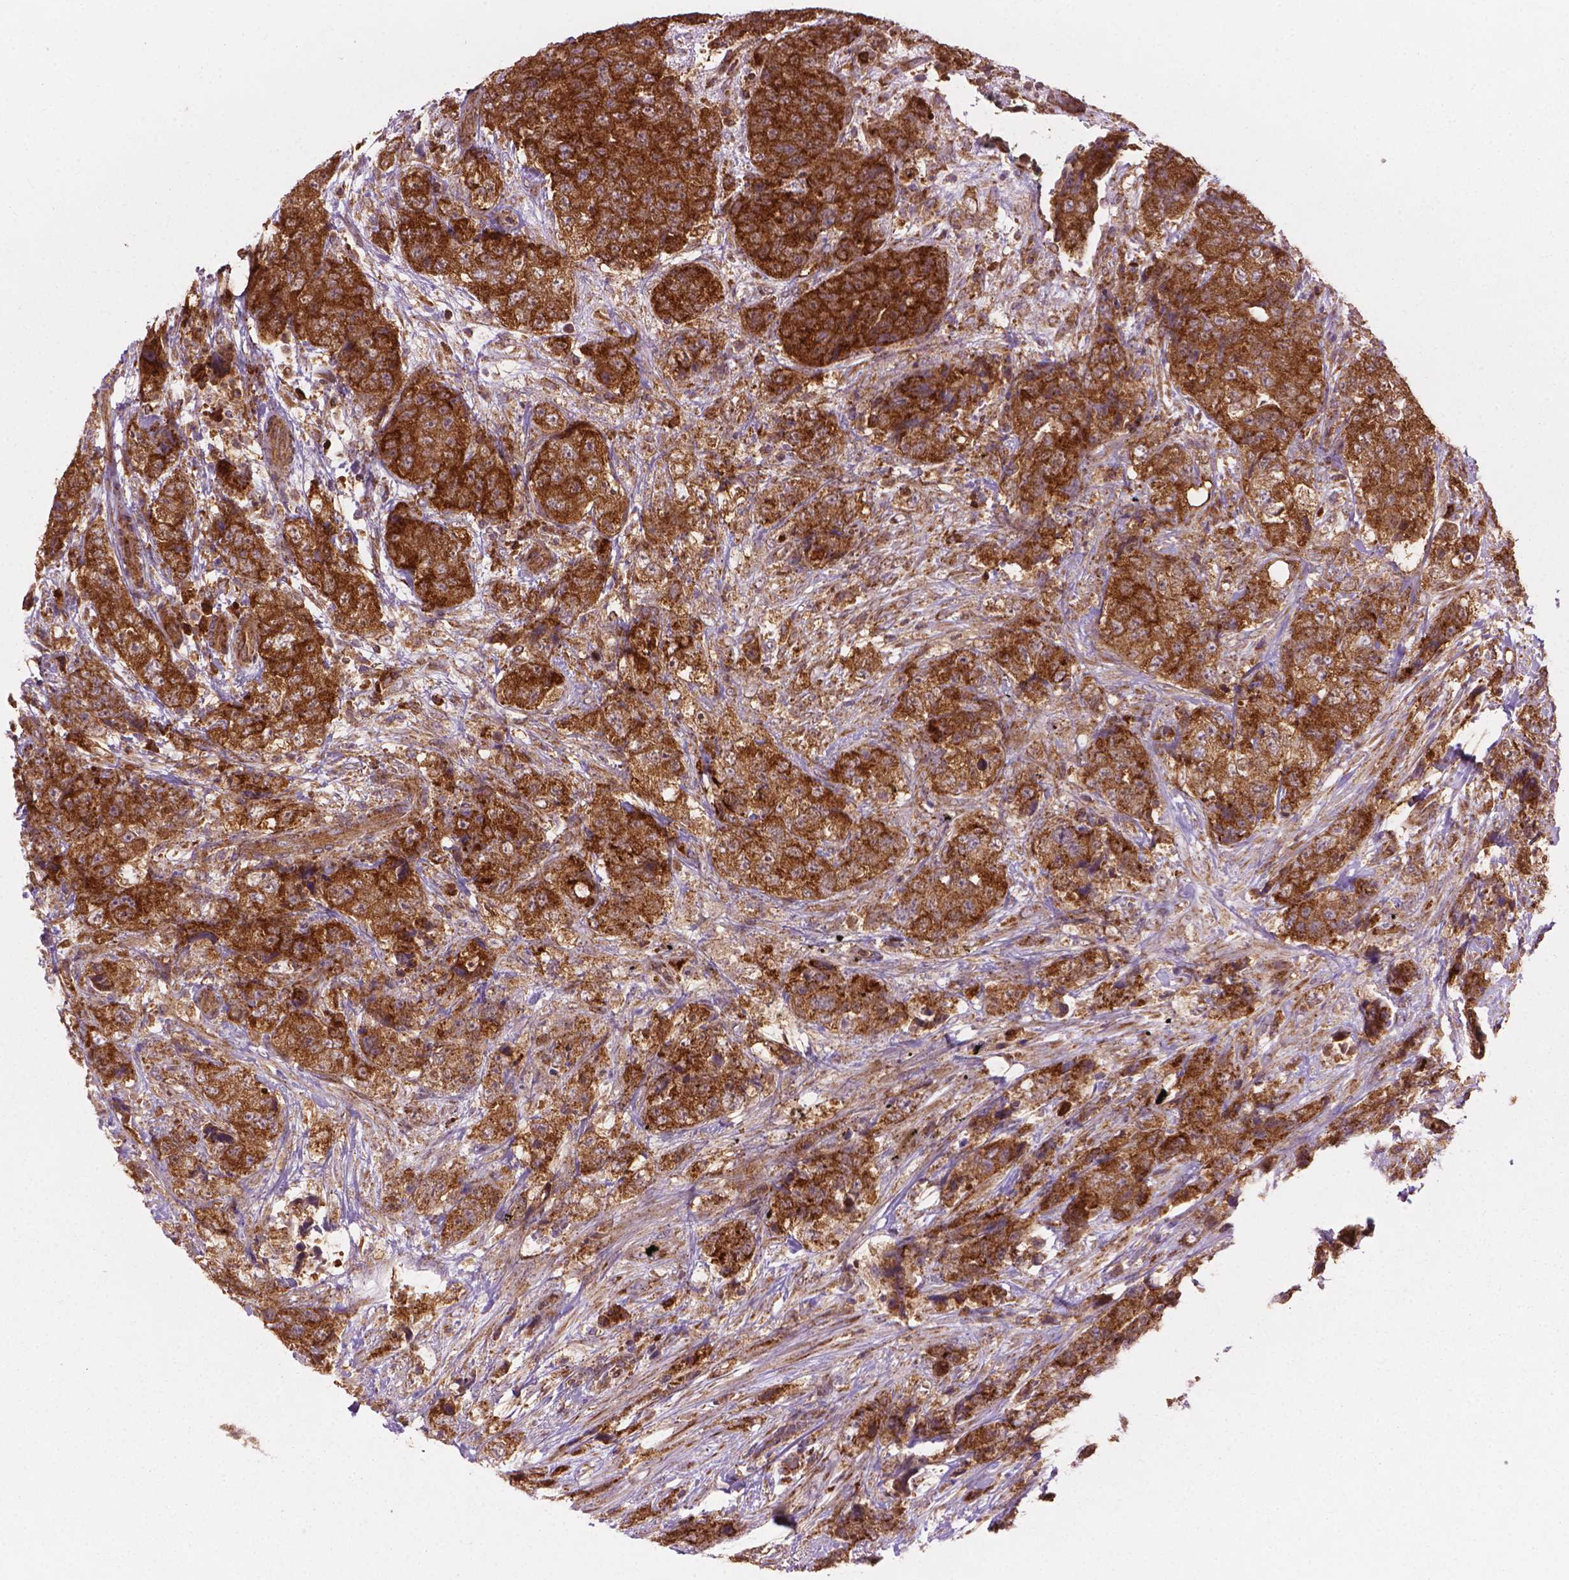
{"staining": {"intensity": "moderate", "quantity": ">75%", "location": "cytoplasmic/membranous"}, "tissue": "urothelial cancer", "cell_type": "Tumor cells", "image_type": "cancer", "snomed": [{"axis": "morphology", "description": "Urothelial carcinoma, High grade"}, {"axis": "topography", "description": "Urinary bladder"}], "caption": "A brown stain labels moderate cytoplasmic/membranous expression of a protein in high-grade urothelial carcinoma tumor cells.", "gene": "VARS2", "patient": {"sex": "female", "age": 78}}